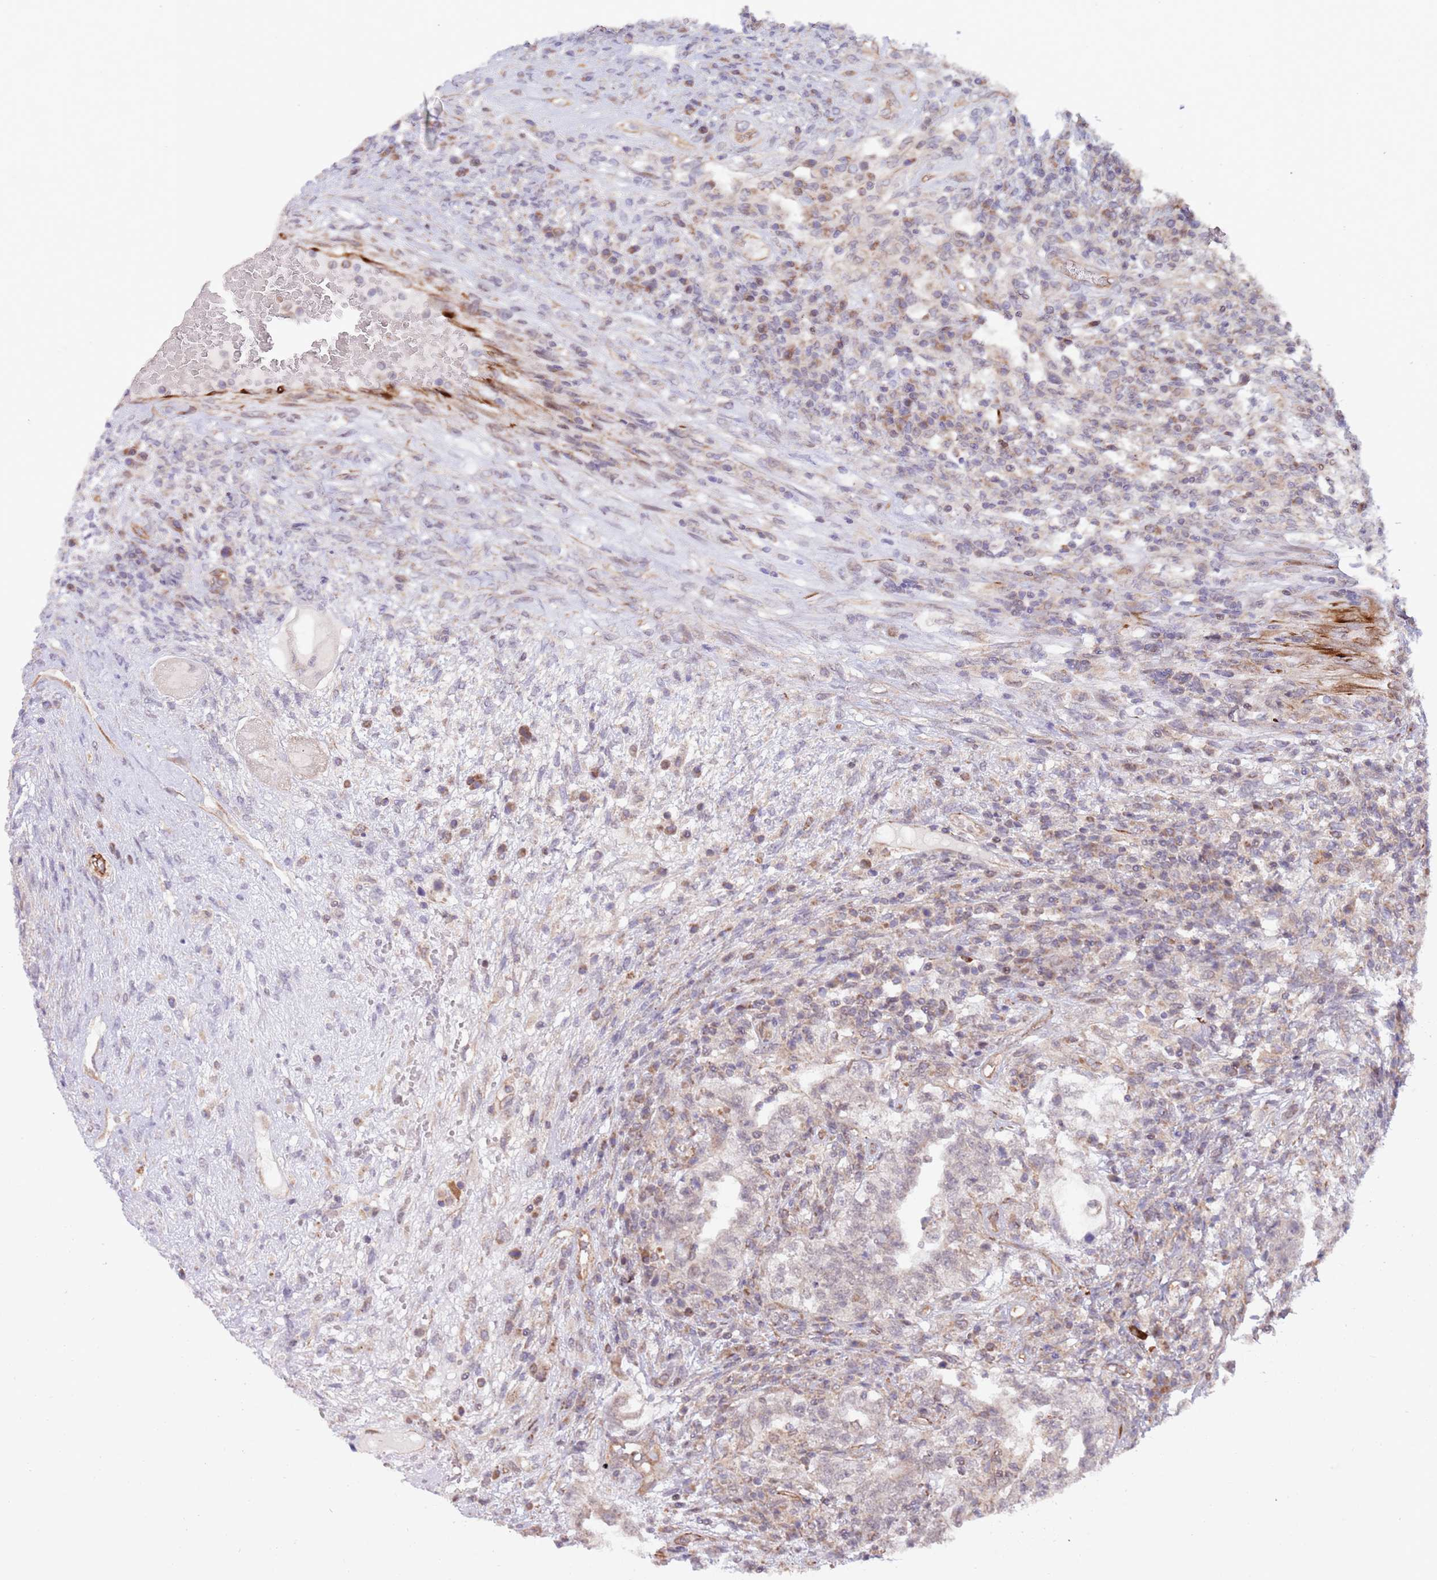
{"staining": {"intensity": "negative", "quantity": "none", "location": "none"}, "tissue": "testis cancer", "cell_type": "Tumor cells", "image_type": "cancer", "snomed": [{"axis": "morphology", "description": "Carcinoma, Embryonal, NOS"}, {"axis": "topography", "description": "Testis"}], "caption": "Tumor cells are negative for brown protein staining in testis cancer (embryonal carcinoma).", "gene": "CHD9", "patient": {"sex": "male", "age": 26}}